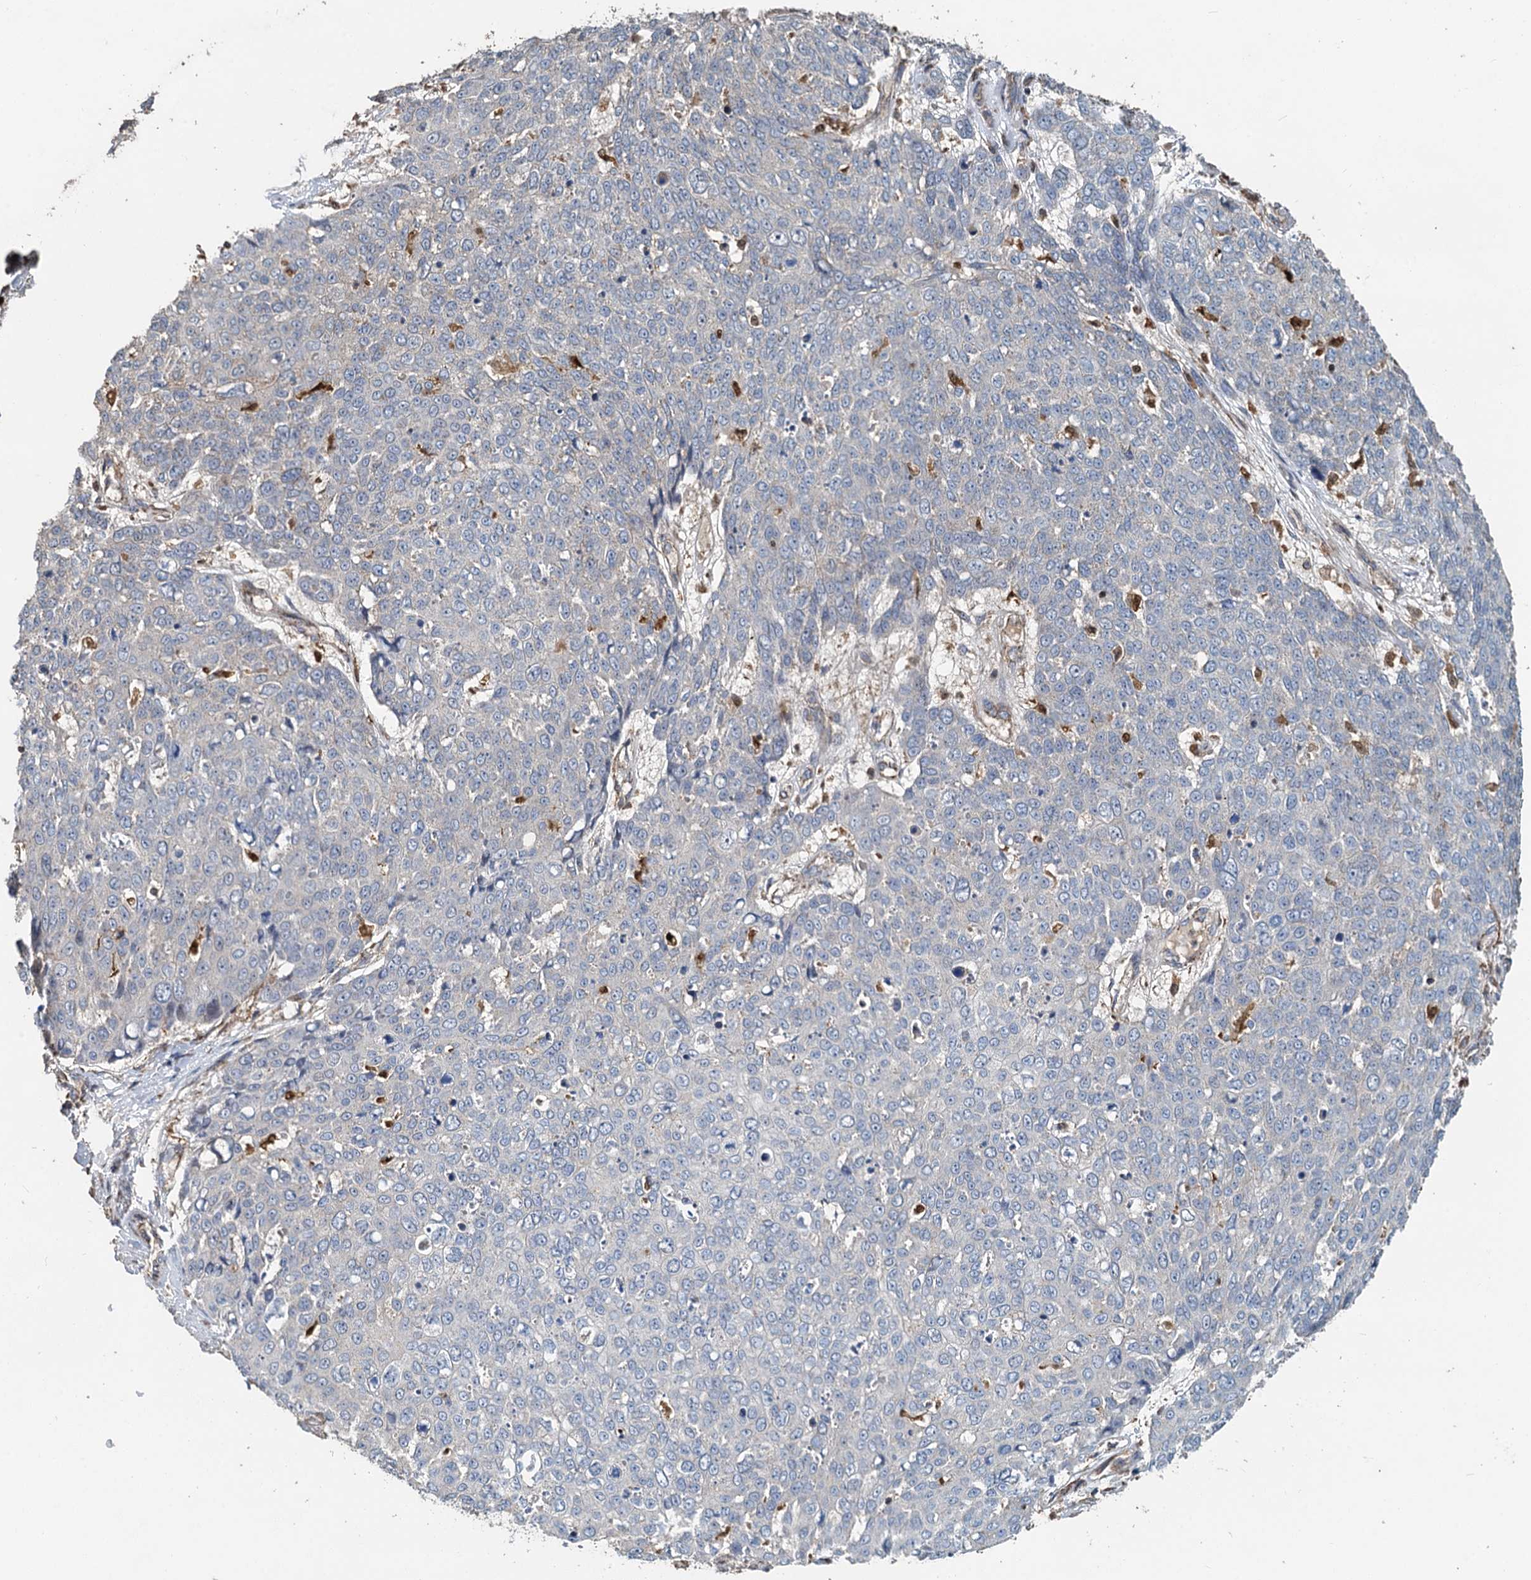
{"staining": {"intensity": "negative", "quantity": "none", "location": "none"}, "tissue": "skin cancer", "cell_type": "Tumor cells", "image_type": "cancer", "snomed": [{"axis": "morphology", "description": "Squamous cell carcinoma, NOS"}, {"axis": "topography", "description": "Skin"}], "caption": "A histopathology image of human skin cancer (squamous cell carcinoma) is negative for staining in tumor cells. Nuclei are stained in blue.", "gene": "SDS", "patient": {"sex": "male", "age": 71}}